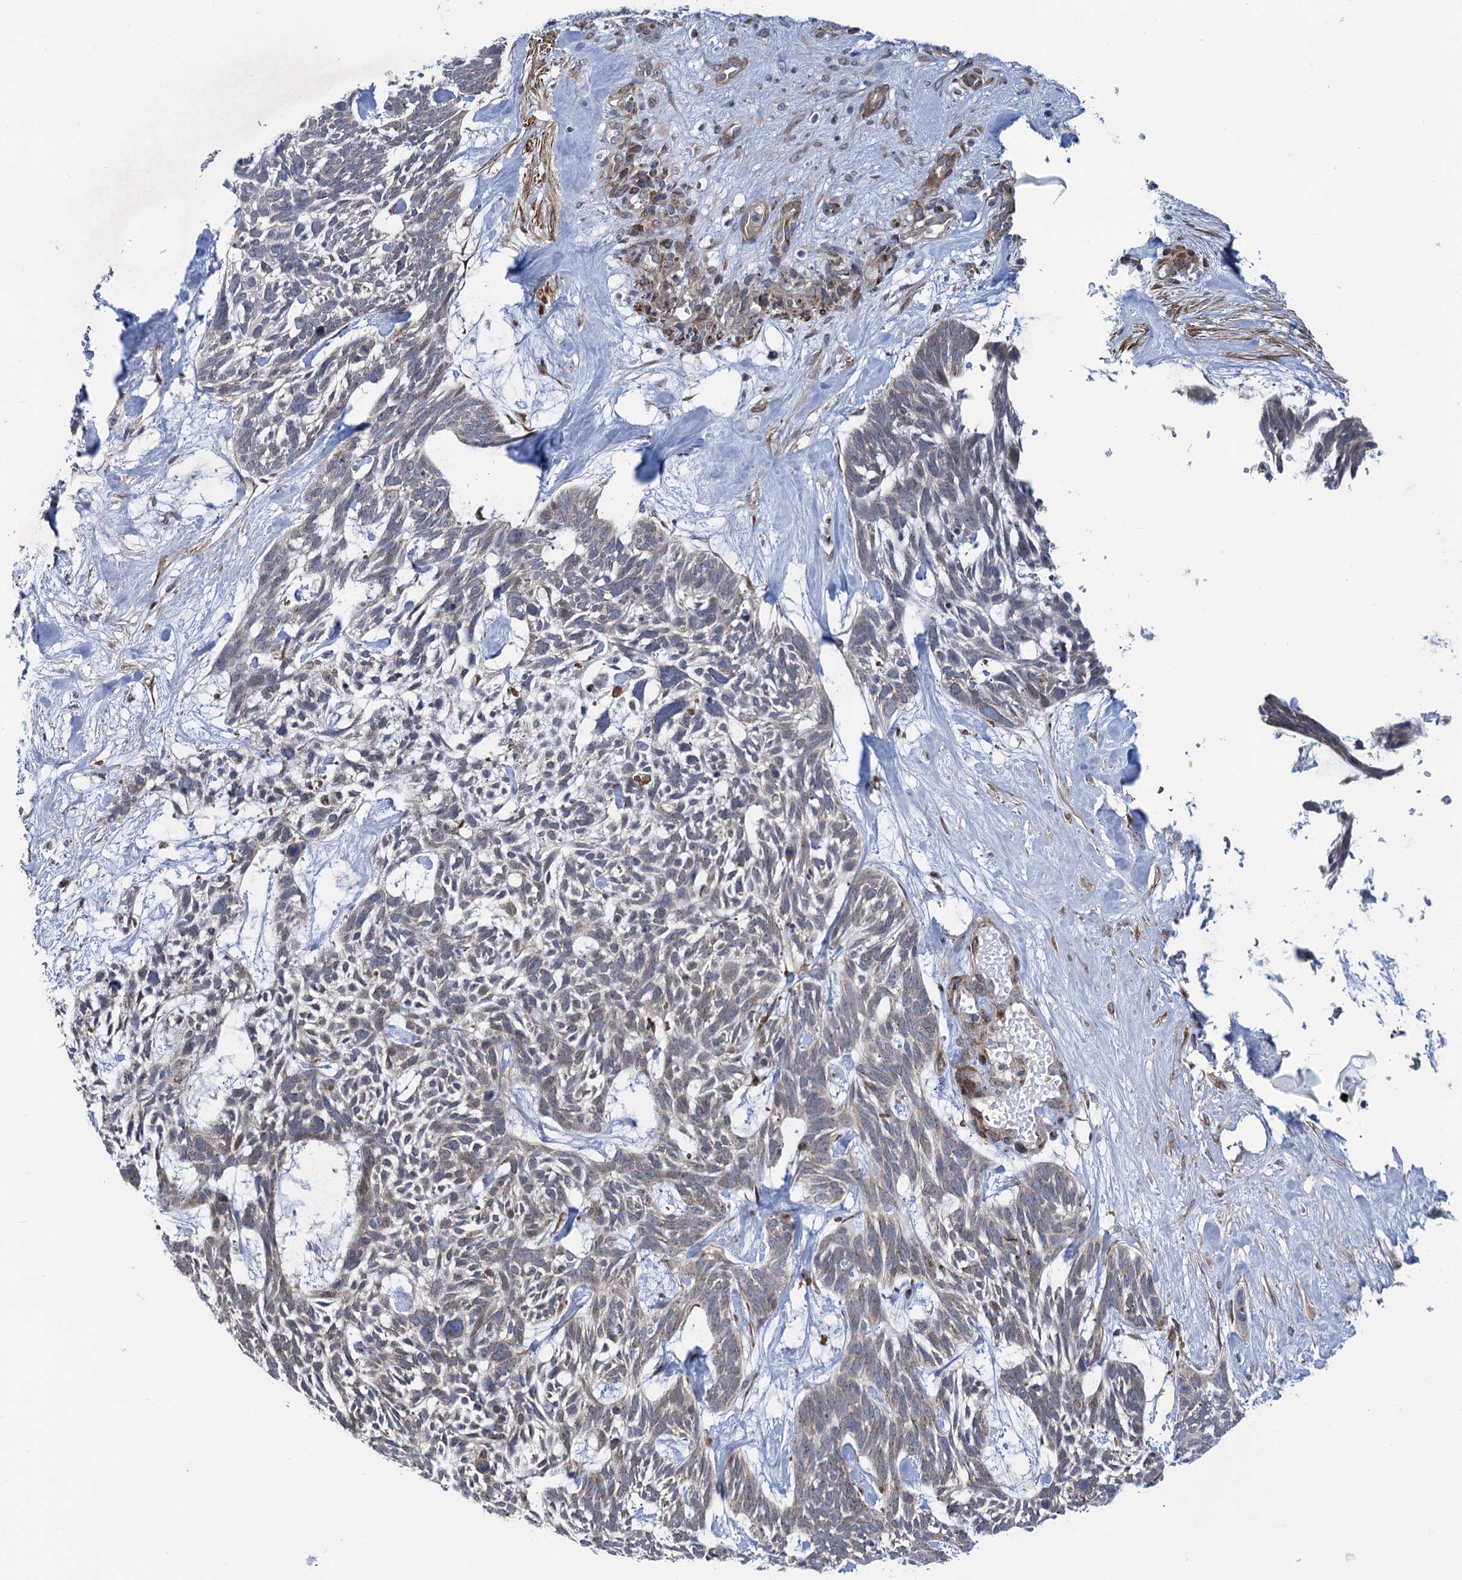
{"staining": {"intensity": "negative", "quantity": "none", "location": "none"}, "tissue": "skin cancer", "cell_type": "Tumor cells", "image_type": "cancer", "snomed": [{"axis": "morphology", "description": "Basal cell carcinoma"}, {"axis": "topography", "description": "Skin"}], "caption": "IHC of basal cell carcinoma (skin) reveals no staining in tumor cells.", "gene": "ELP4", "patient": {"sex": "male", "age": 88}}